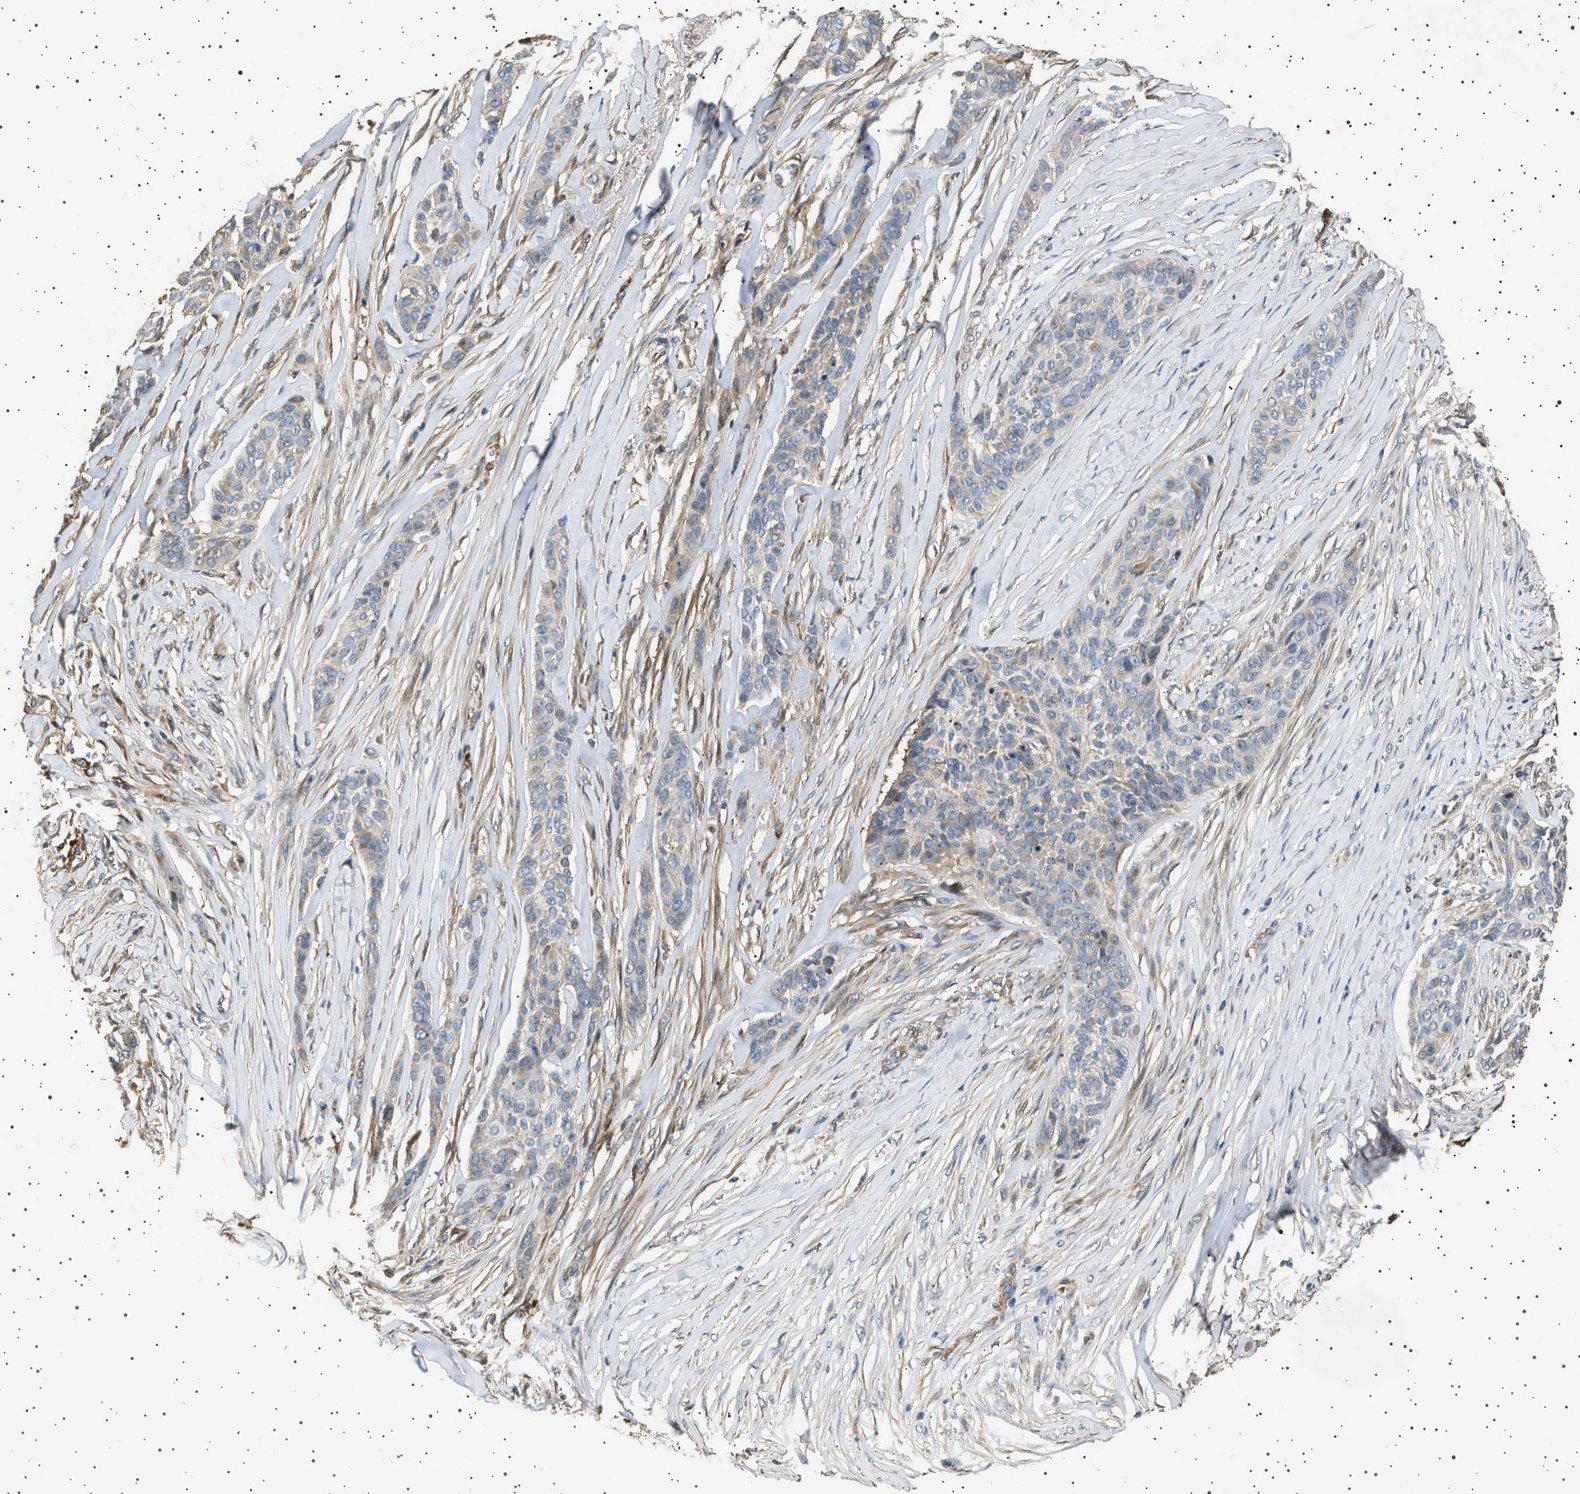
{"staining": {"intensity": "negative", "quantity": "none", "location": "none"}, "tissue": "skin cancer", "cell_type": "Tumor cells", "image_type": "cancer", "snomed": [{"axis": "morphology", "description": "Basal cell carcinoma"}, {"axis": "topography", "description": "Skin"}], "caption": "A photomicrograph of skin basal cell carcinoma stained for a protein shows no brown staining in tumor cells.", "gene": "GUCY1B1", "patient": {"sex": "male", "age": 85}}